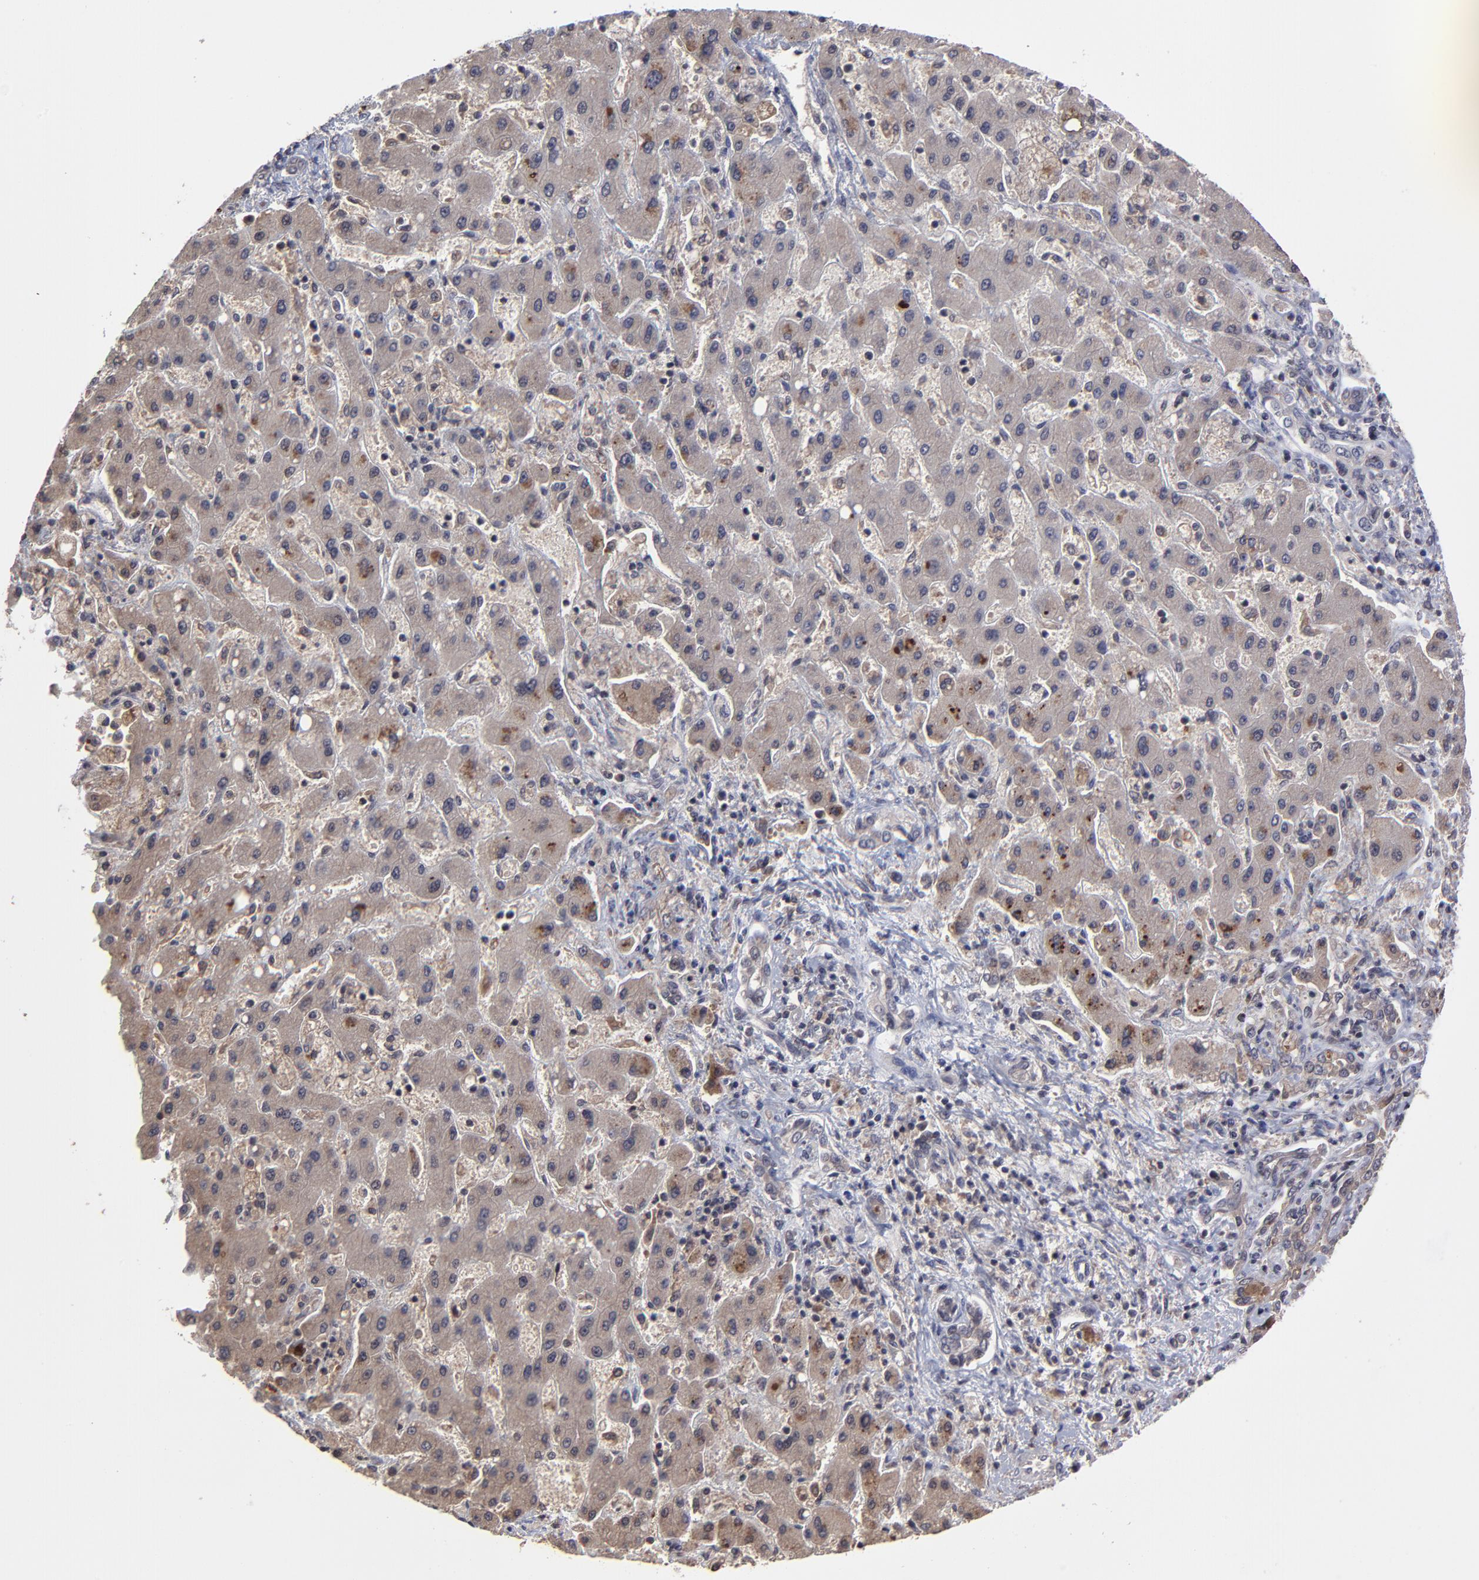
{"staining": {"intensity": "moderate", "quantity": "25%-75%", "location": "cytoplasmic/membranous"}, "tissue": "liver cancer", "cell_type": "Tumor cells", "image_type": "cancer", "snomed": [{"axis": "morphology", "description": "Cholangiocarcinoma"}, {"axis": "topography", "description": "Liver"}], "caption": "Immunohistochemical staining of liver cholangiocarcinoma demonstrates medium levels of moderate cytoplasmic/membranous expression in about 25%-75% of tumor cells.", "gene": "UBE2L6", "patient": {"sex": "male", "age": 50}}